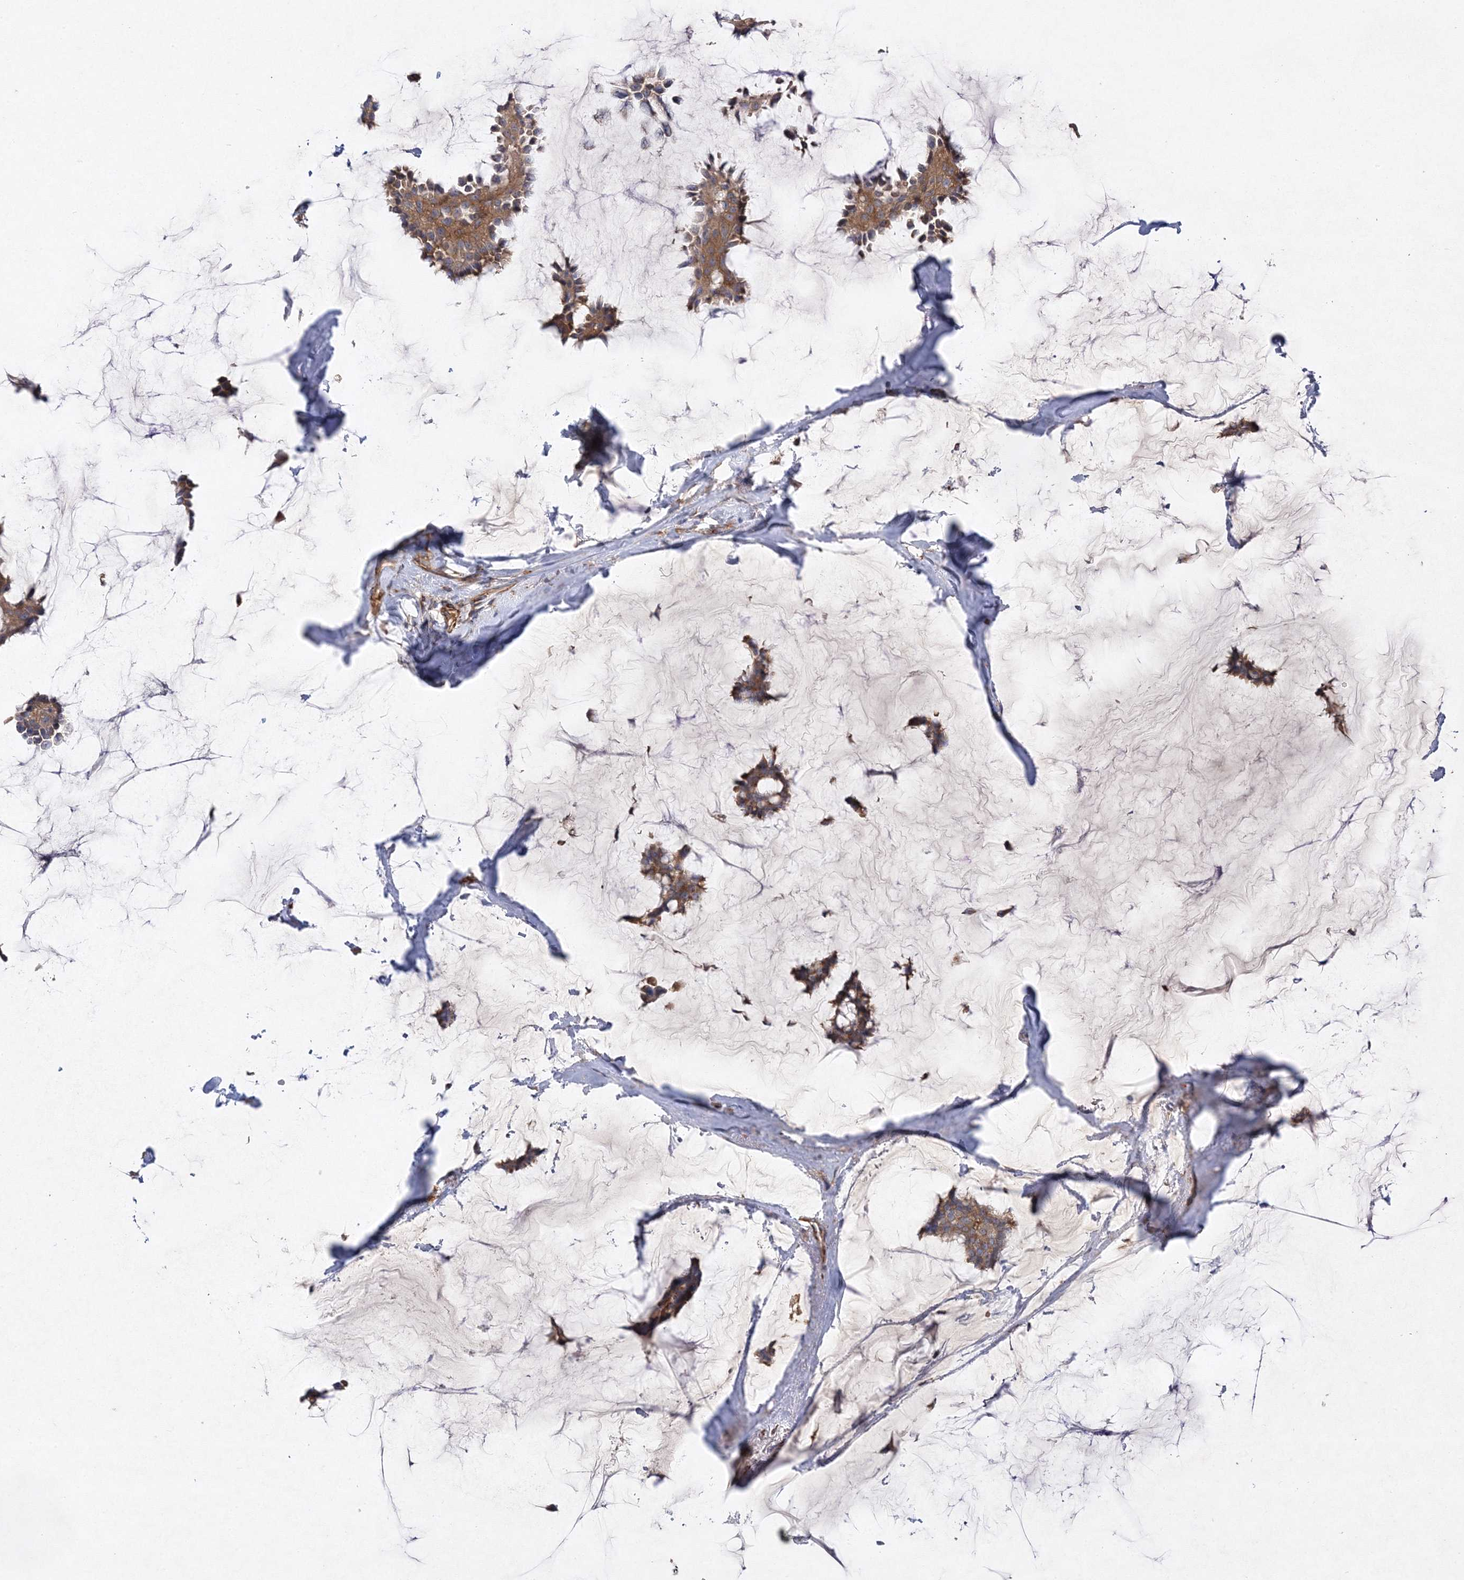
{"staining": {"intensity": "moderate", "quantity": ">75%", "location": "cytoplasmic/membranous"}, "tissue": "breast cancer", "cell_type": "Tumor cells", "image_type": "cancer", "snomed": [{"axis": "morphology", "description": "Duct carcinoma"}, {"axis": "topography", "description": "Breast"}], "caption": "Immunohistochemistry staining of breast cancer (intraductal carcinoma), which exhibits medium levels of moderate cytoplasmic/membranous positivity in approximately >75% of tumor cells indicating moderate cytoplasmic/membranous protein expression. The staining was performed using DAB (brown) for protein detection and nuclei were counterstained in hematoxylin (blue).", "gene": "WDR37", "patient": {"sex": "female", "age": 93}}